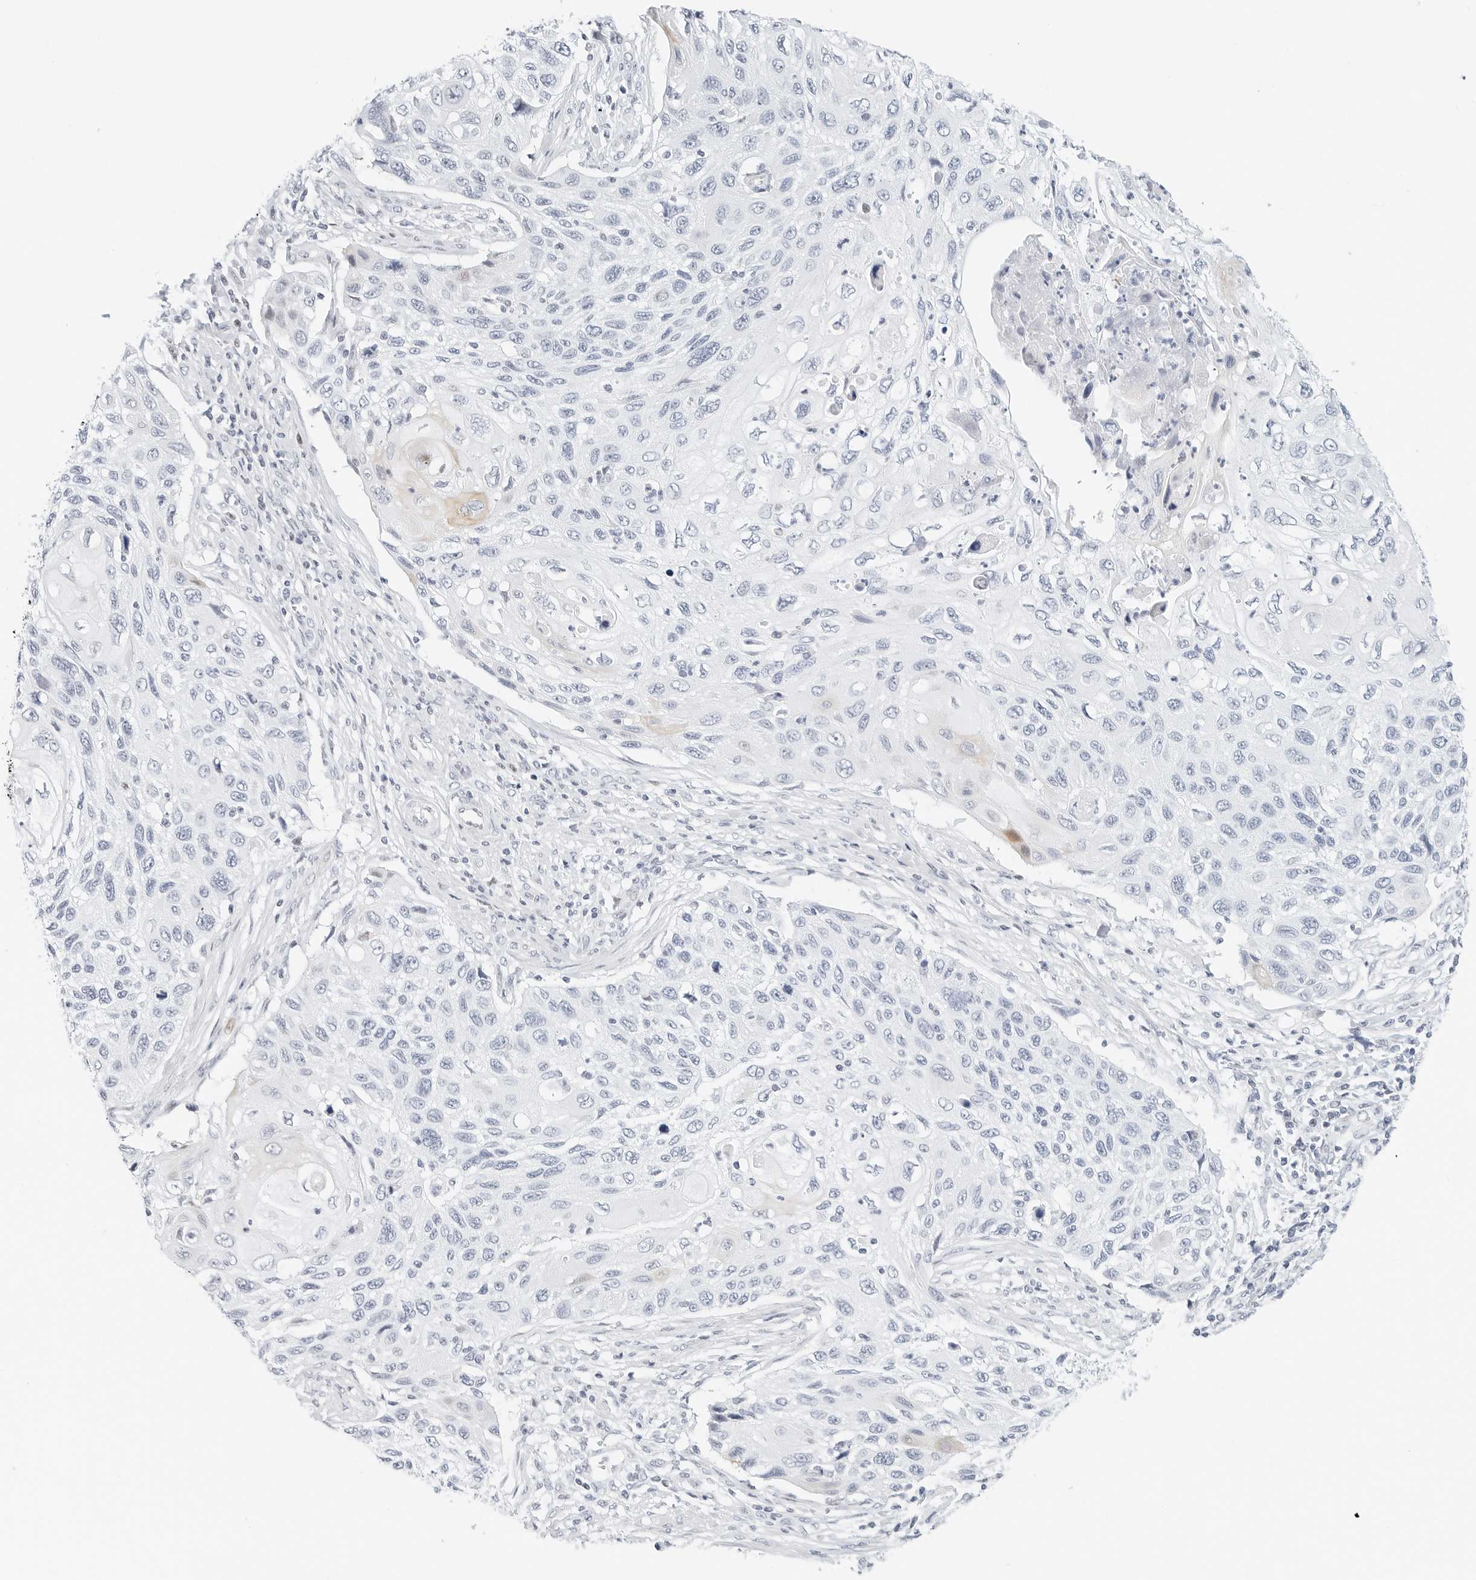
{"staining": {"intensity": "negative", "quantity": "none", "location": "none"}, "tissue": "cervical cancer", "cell_type": "Tumor cells", "image_type": "cancer", "snomed": [{"axis": "morphology", "description": "Squamous cell carcinoma, NOS"}, {"axis": "topography", "description": "Cervix"}], "caption": "Cervical cancer stained for a protein using immunohistochemistry displays no positivity tumor cells.", "gene": "NTMT2", "patient": {"sex": "female", "age": 70}}